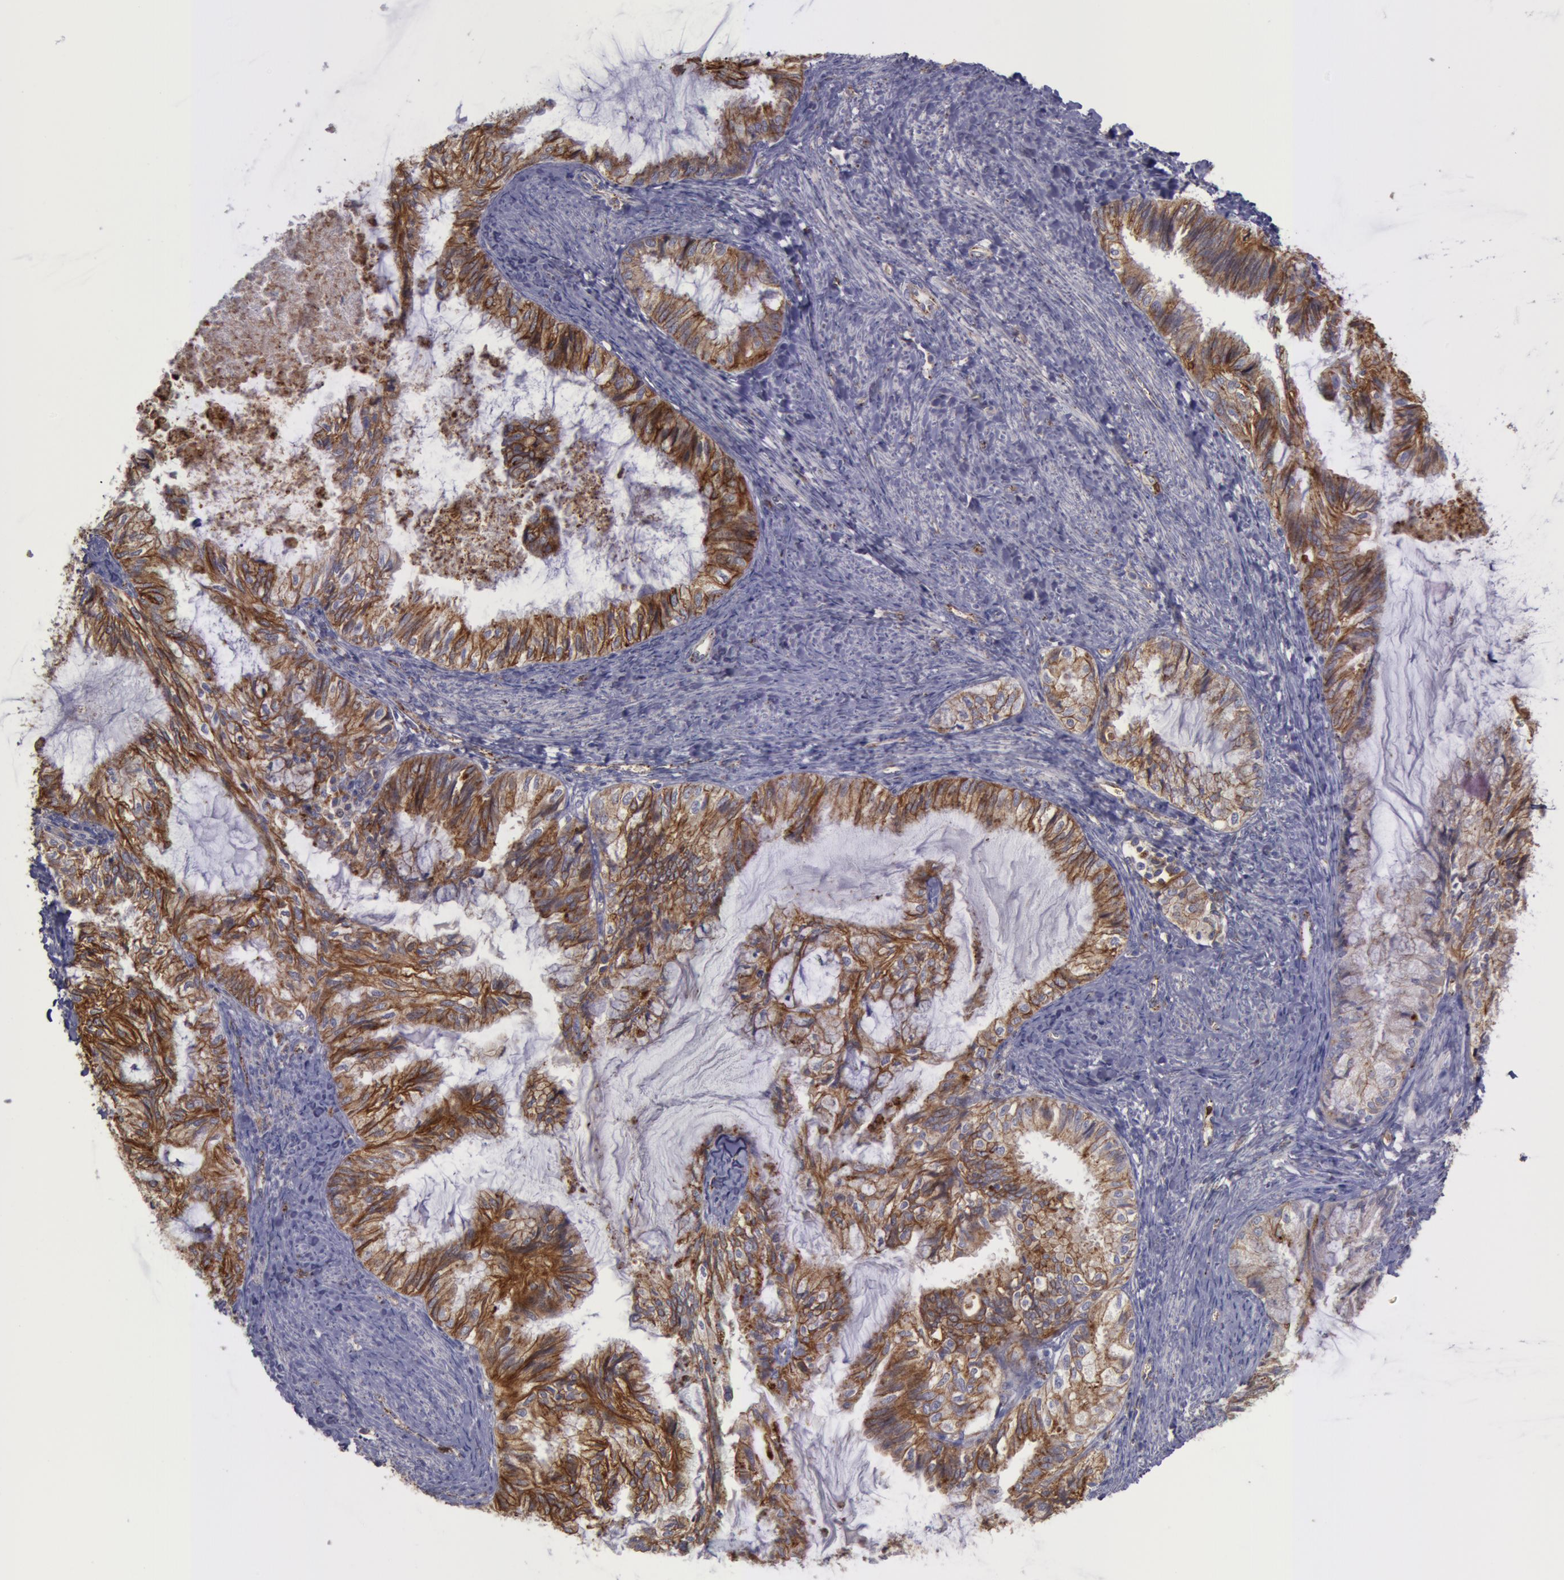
{"staining": {"intensity": "moderate", "quantity": ">75%", "location": "cytoplasmic/membranous"}, "tissue": "endometrial cancer", "cell_type": "Tumor cells", "image_type": "cancer", "snomed": [{"axis": "morphology", "description": "Adenocarcinoma, NOS"}, {"axis": "topography", "description": "Endometrium"}], "caption": "DAB (3,3'-diaminobenzidine) immunohistochemical staining of human endometrial cancer demonstrates moderate cytoplasmic/membranous protein expression in about >75% of tumor cells. (DAB (3,3'-diaminobenzidine) = brown stain, brightfield microscopy at high magnification).", "gene": "FLOT2", "patient": {"sex": "female", "age": 86}}